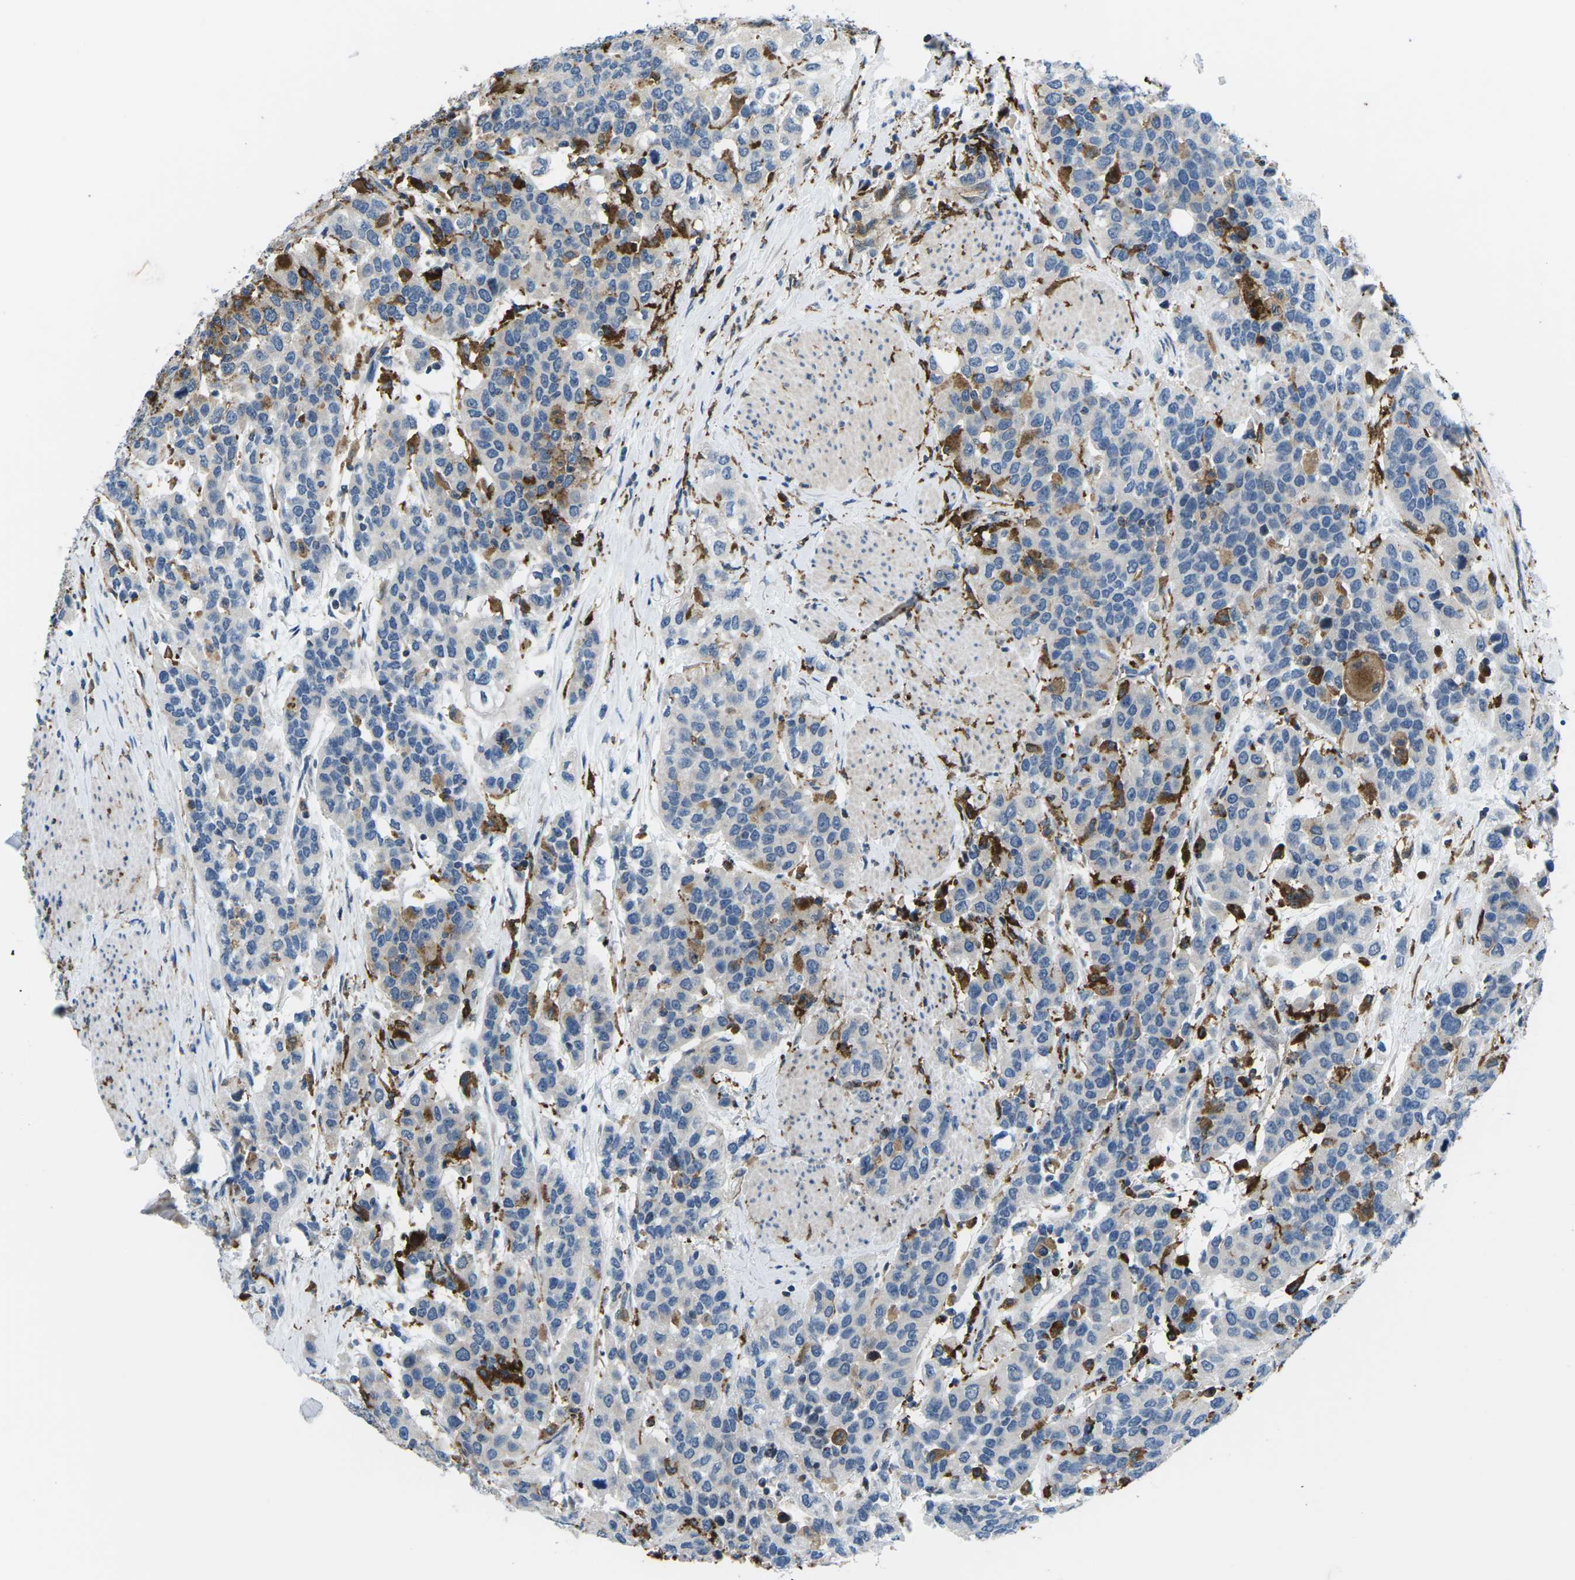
{"staining": {"intensity": "weak", "quantity": "<25%", "location": "cytoplasmic/membranous"}, "tissue": "urothelial cancer", "cell_type": "Tumor cells", "image_type": "cancer", "snomed": [{"axis": "morphology", "description": "Urothelial carcinoma, High grade"}, {"axis": "topography", "description": "Urinary bladder"}], "caption": "Immunohistochemistry histopathology image of urothelial carcinoma (high-grade) stained for a protein (brown), which exhibits no positivity in tumor cells.", "gene": "PTPN1", "patient": {"sex": "female", "age": 80}}